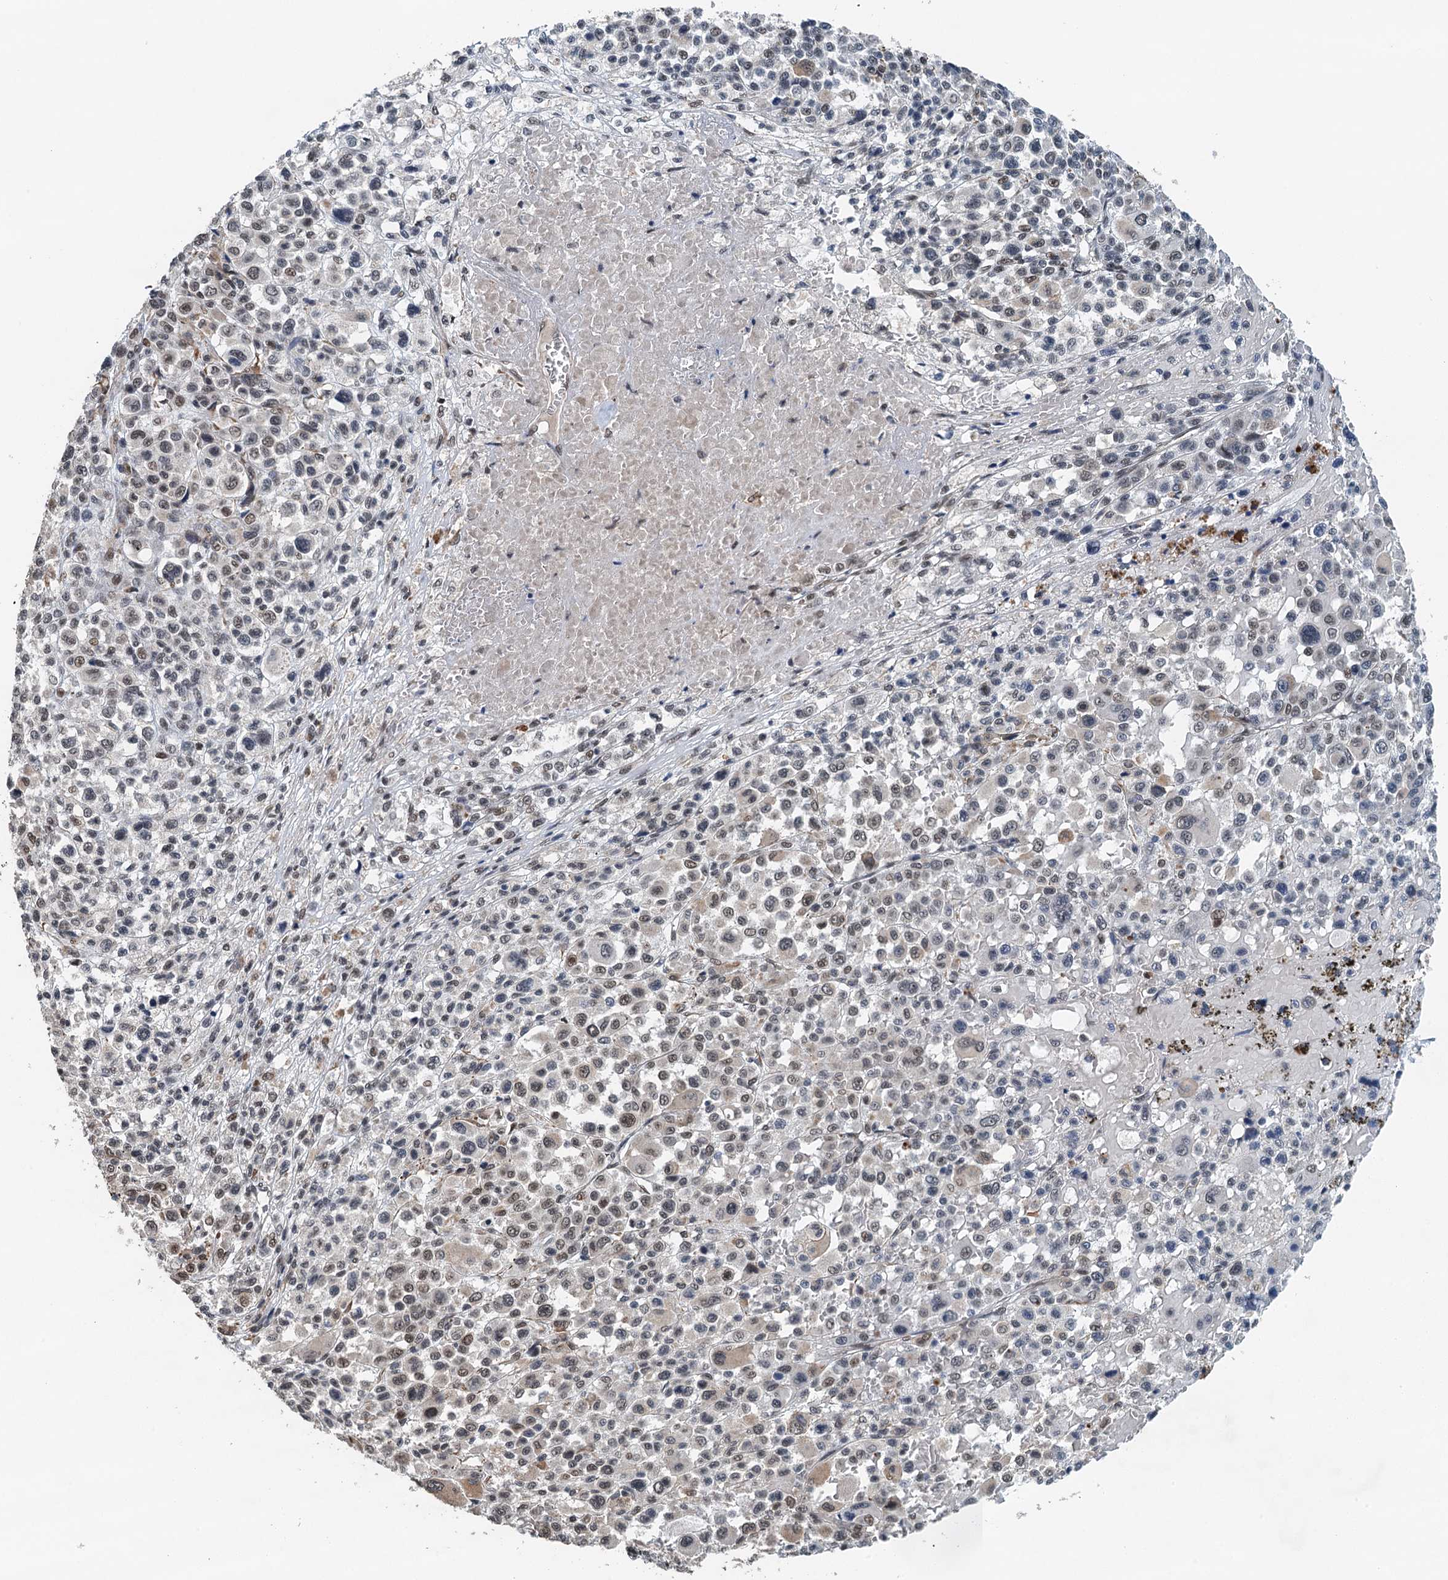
{"staining": {"intensity": "weak", "quantity": ">75%", "location": "nuclear"}, "tissue": "melanoma", "cell_type": "Tumor cells", "image_type": "cancer", "snomed": [{"axis": "morphology", "description": "Malignant melanoma, Metastatic site"}, {"axis": "topography", "description": "Skin"}], "caption": "Approximately >75% of tumor cells in human melanoma show weak nuclear protein positivity as visualized by brown immunohistochemical staining.", "gene": "MTA3", "patient": {"sex": "female", "age": 74}}